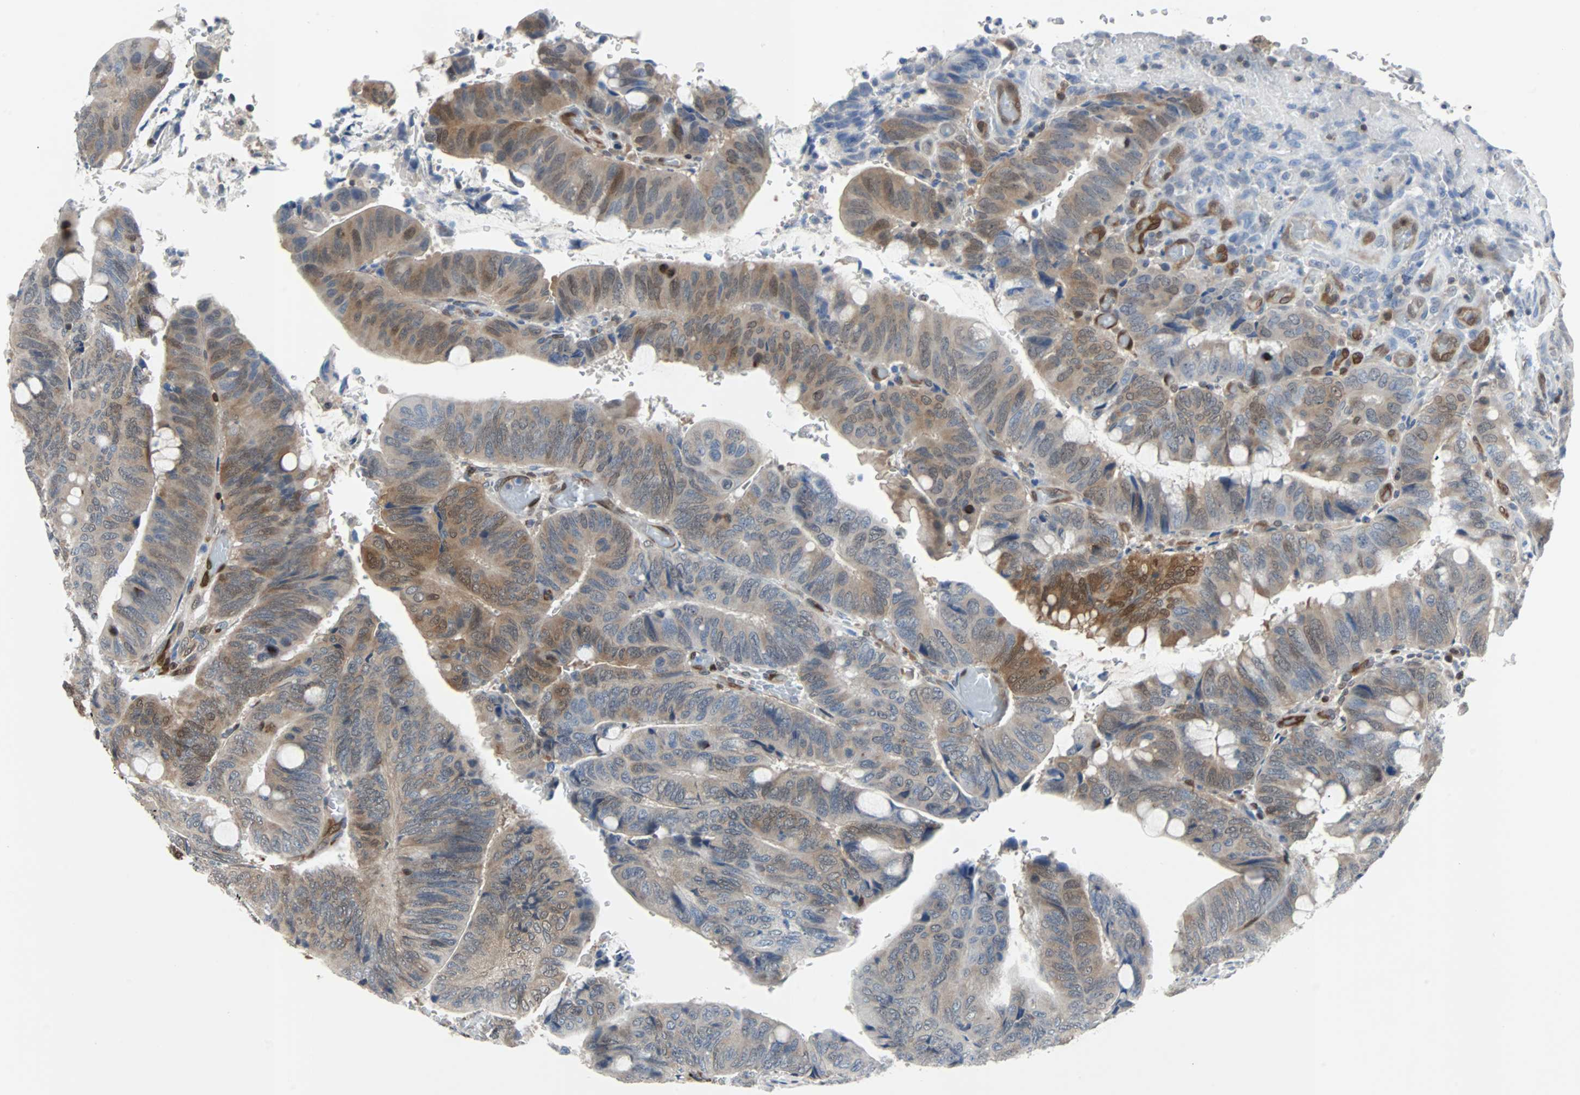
{"staining": {"intensity": "moderate", "quantity": "25%-75%", "location": "cytoplasmic/membranous,nuclear"}, "tissue": "colorectal cancer", "cell_type": "Tumor cells", "image_type": "cancer", "snomed": [{"axis": "morphology", "description": "Normal tissue, NOS"}, {"axis": "morphology", "description": "Adenocarcinoma, NOS"}, {"axis": "topography", "description": "Rectum"}, {"axis": "topography", "description": "Peripheral nerve tissue"}], "caption": "A medium amount of moderate cytoplasmic/membranous and nuclear positivity is seen in approximately 25%-75% of tumor cells in adenocarcinoma (colorectal) tissue.", "gene": "MAP2K6", "patient": {"sex": "male", "age": 92}}